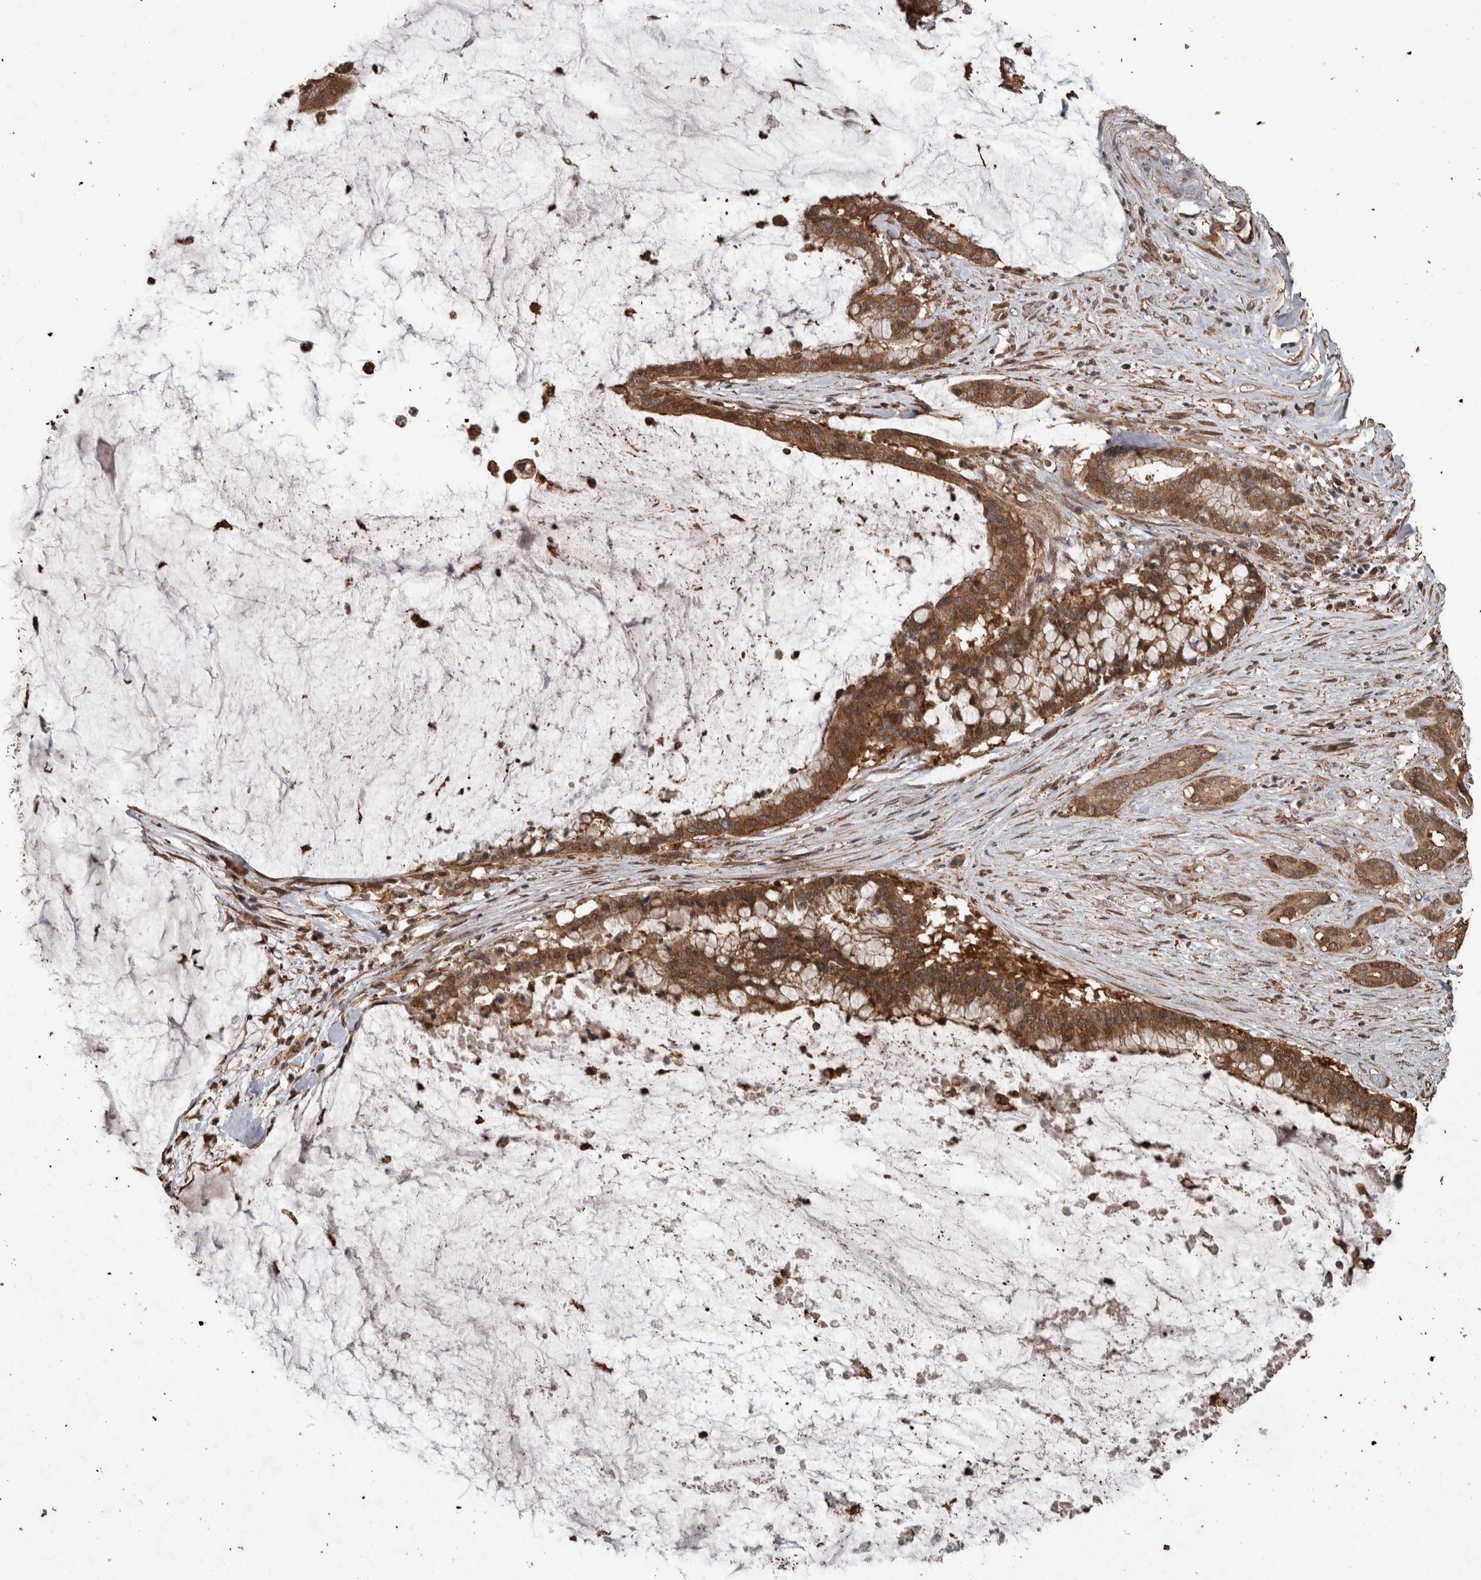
{"staining": {"intensity": "moderate", "quantity": ">75%", "location": "cytoplasmic/membranous"}, "tissue": "pancreatic cancer", "cell_type": "Tumor cells", "image_type": "cancer", "snomed": [{"axis": "morphology", "description": "Adenocarcinoma, NOS"}, {"axis": "topography", "description": "Pancreas"}], "caption": "Immunohistochemistry of pancreatic cancer (adenocarcinoma) displays medium levels of moderate cytoplasmic/membranous positivity in approximately >75% of tumor cells. The staining was performed using DAB, with brown indicating positive protein expression. Nuclei are stained blue with hematoxylin.", "gene": "PINK1", "patient": {"sex": "male", "age": 41}}